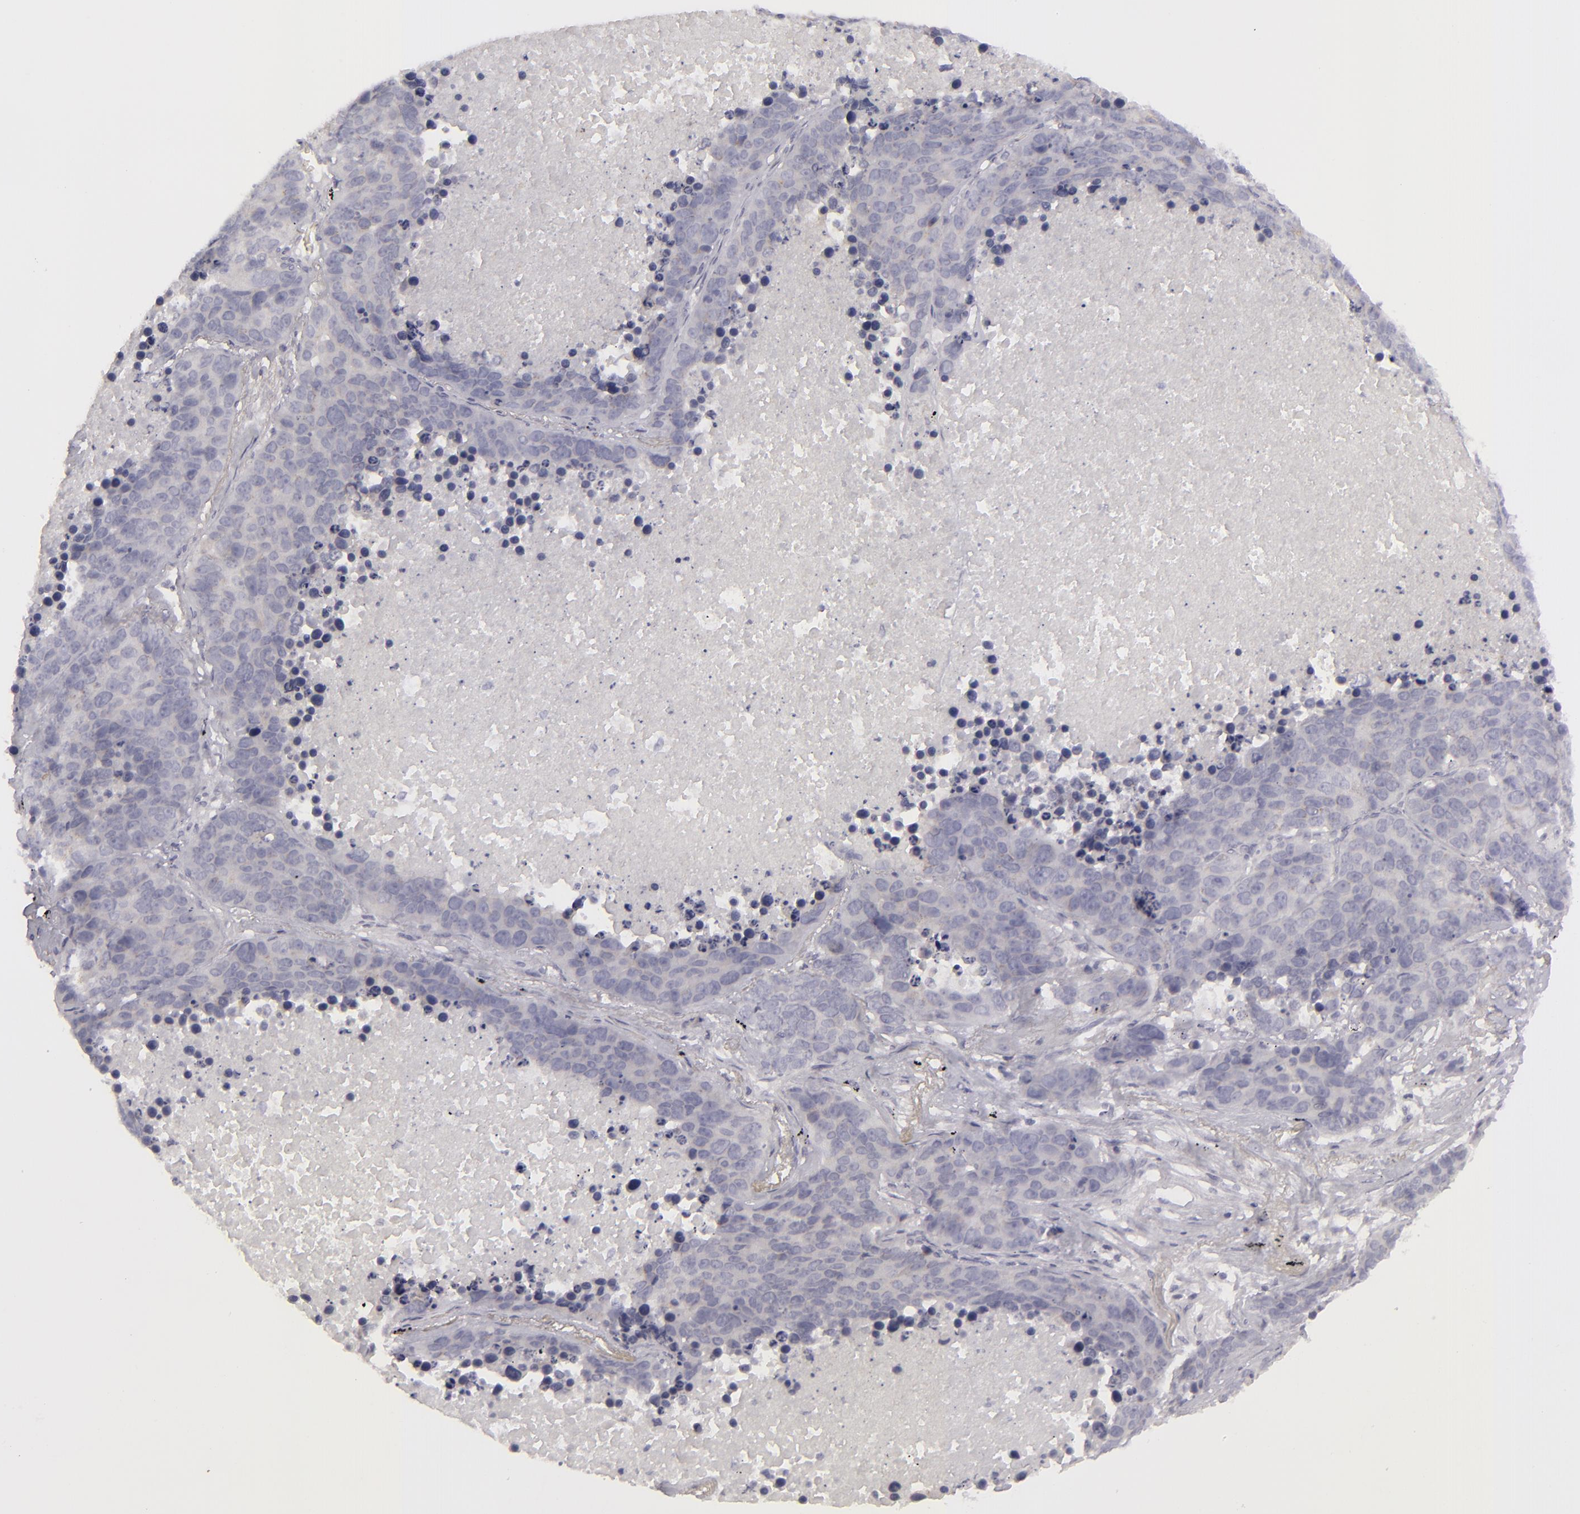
{"staining": {"intensity": "negative", "quantity": "none", "location": "none"}, "tissue": "lung cancer", "cell_type": "Tumor cells", "image_type": "cancer", "snomed": [{"axis": "morphology", "description": "Carcinoid, malignant, NOS"}, {"axis": "topography", "description": "Lung"}], "caption": "This histopathology image is of malignant carcinoid (lung) stained with IHC to label a protein in brown with the nuclei are counter-stained blue. There is no positivity in tumor cells.", "gene": "DLG4", "patient": {"sex": "male", "age": 60}}